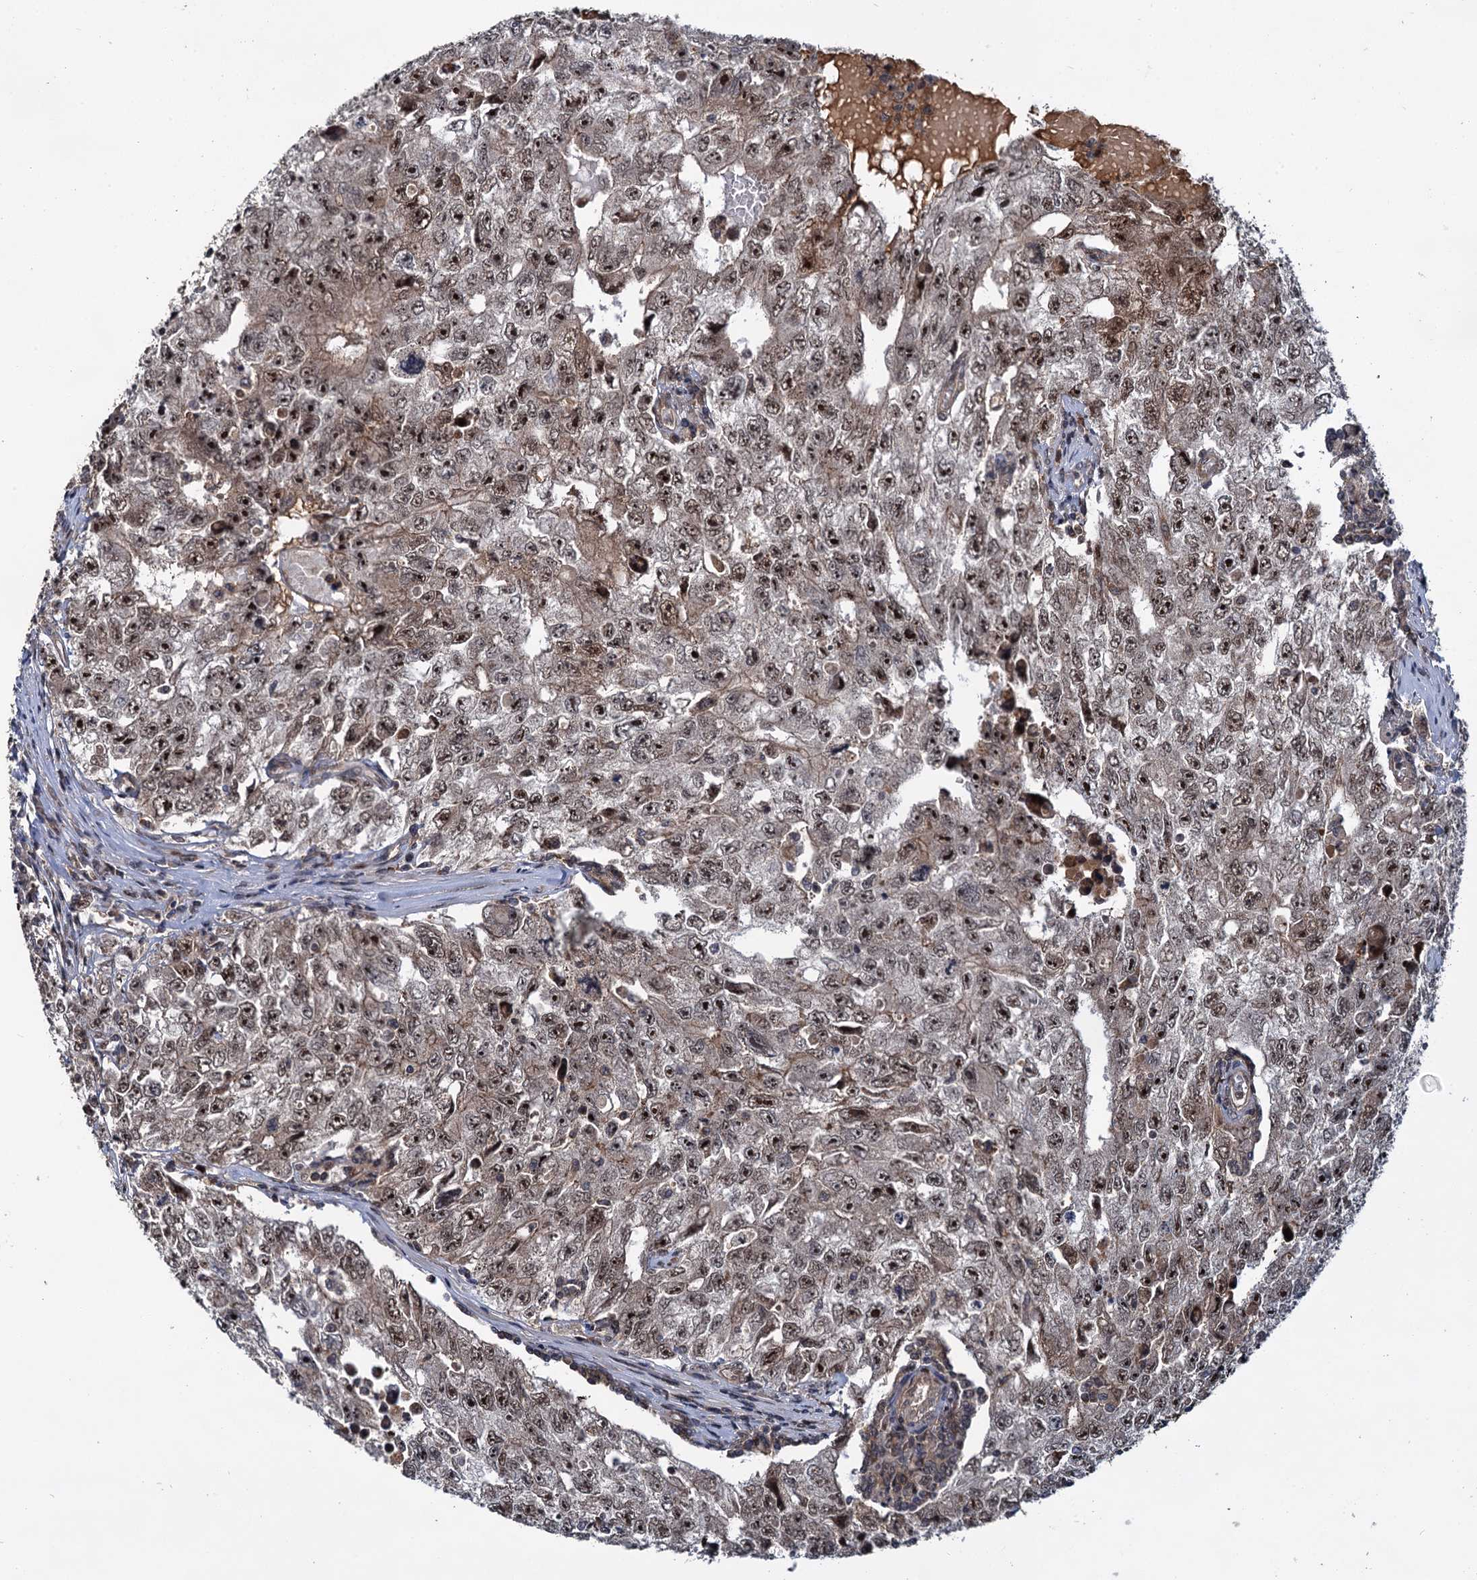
{"staining": {"intensity": "moderate", "quantity": ">75%", "location": "nuclear"}, "tissue": "testis cancer", "cell_type": "Tumor cells", "image_type": "cancer", "snomed": [{"axis": "morphology", "description": "Carcinoma, Embryonal, NOS"}, {"axis": "topography", "description": "Testis"}], "caption": "Protein staining of testis cancer tissue reveals moderate nuclear expression in approximately >75% of tumor cells.", "gene": "ABLIM1", "patient": {"sex": "male", "age": 17}}